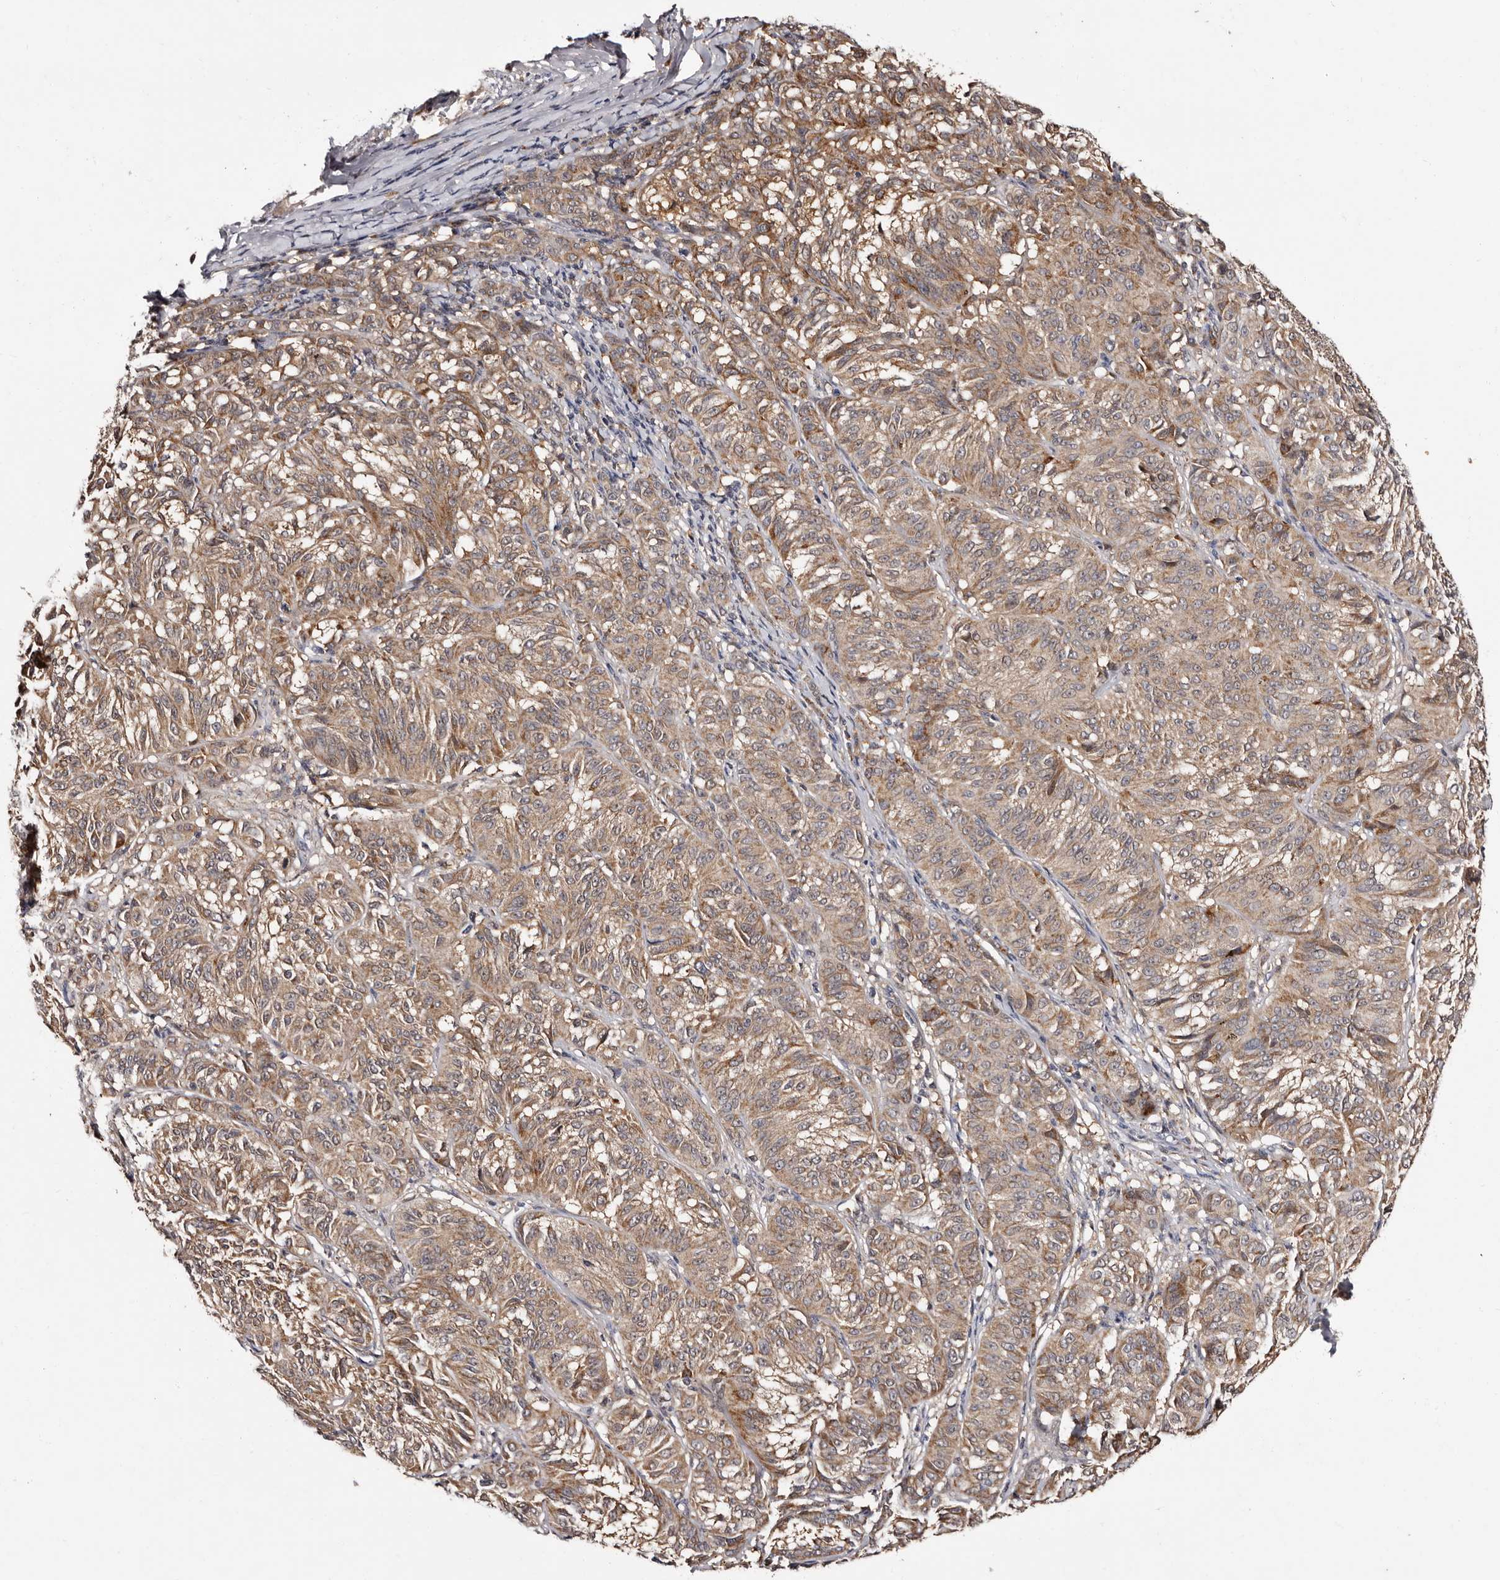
{"staining": {"intensity": "weak", "quantity": ">75%", "location": "cytoplasmic/membranous"}, "tissue": "melanoma", "cell_type": "Tumor cells", "image_type": "cancer", "snomed": [{"axis": "morphology", "description": "Malignant melanoma, NOS"}, {"axis": "topography", "description": "Skin"}], "caption": "This image exhibits immunohistochemistry staining of human melanoma, with low weak cytoplasmic/membranous expression in approximately >75% of tumor cells.", "gene": "DNPH1", "patient": {"sex": "female", "age": 72}}